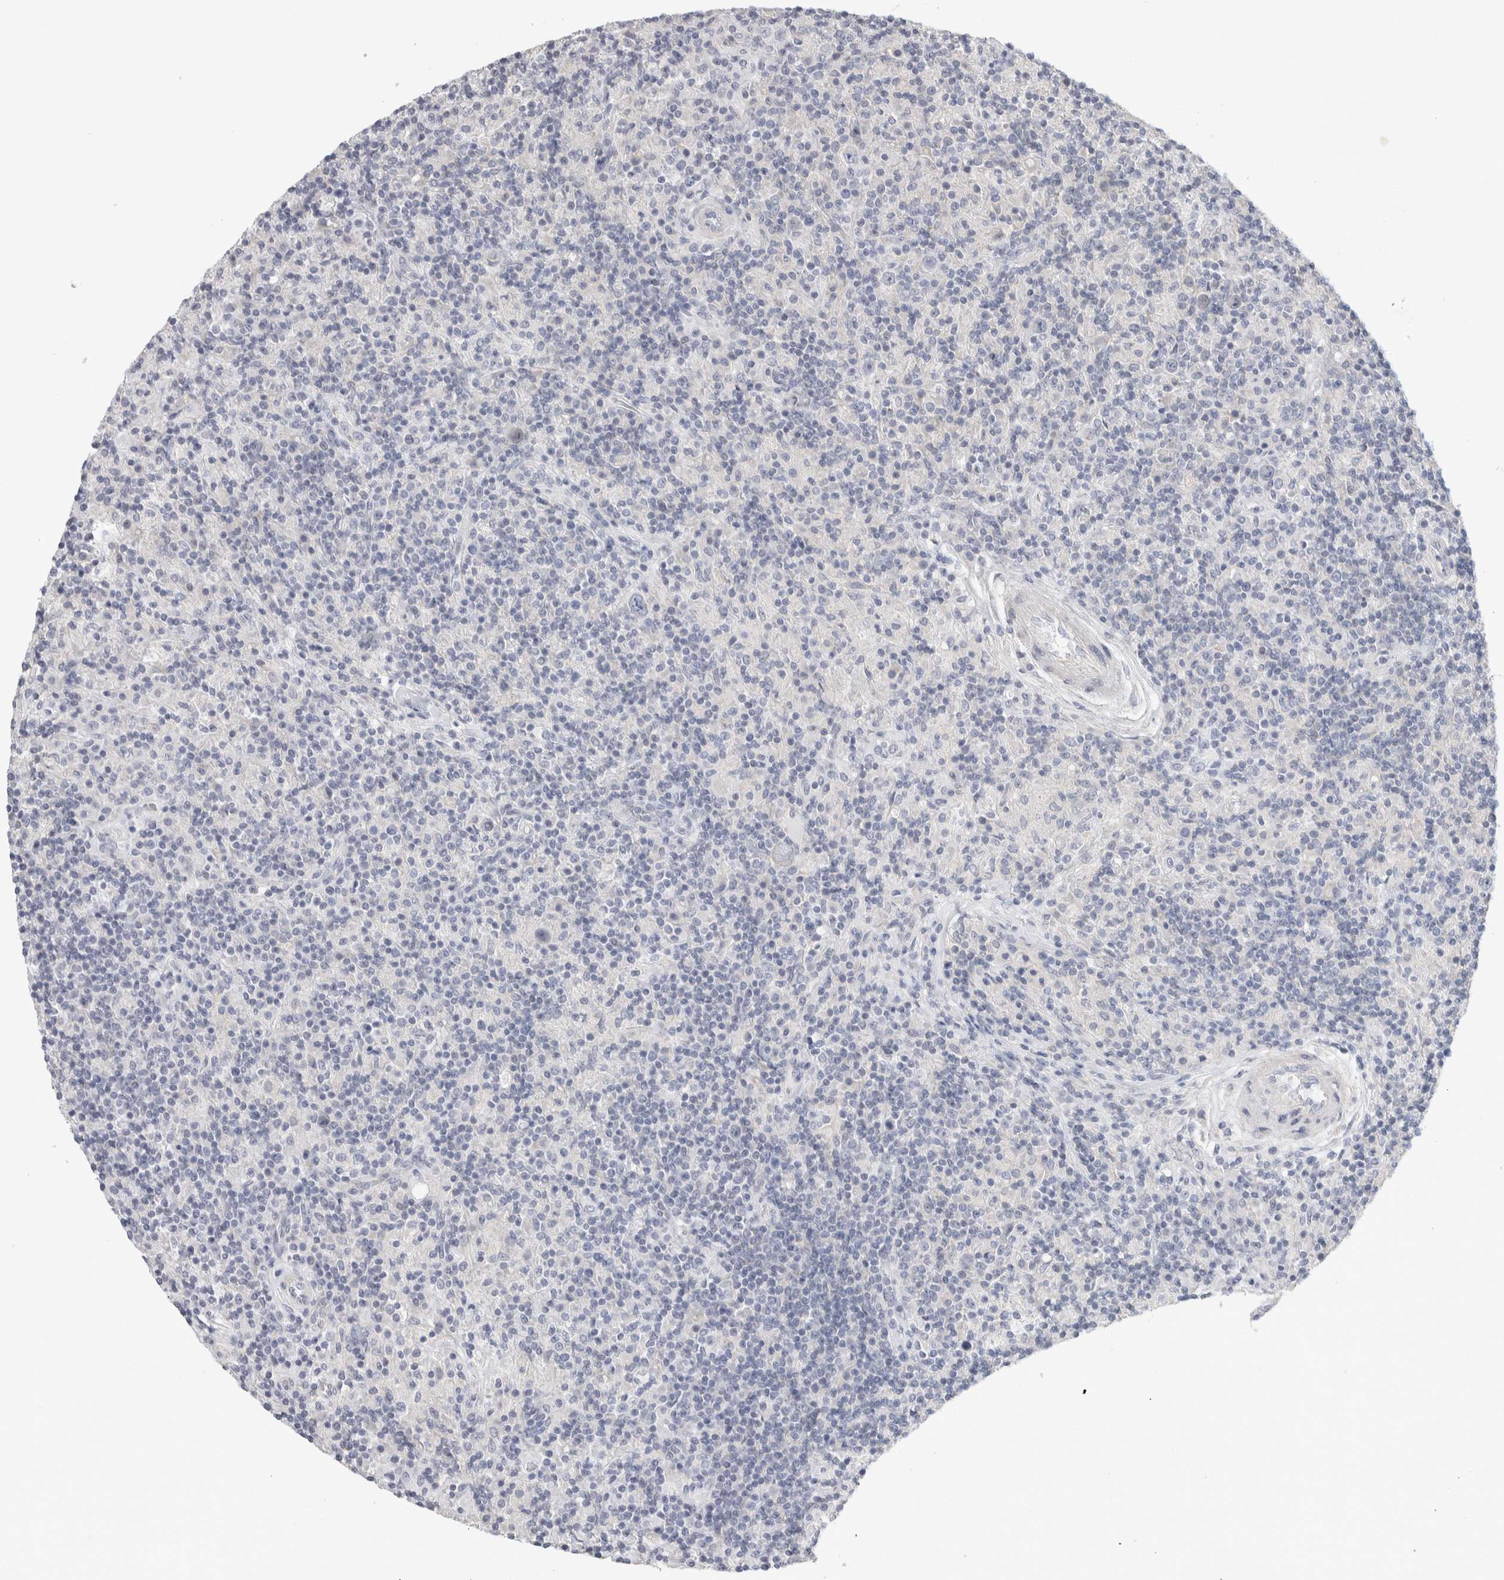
{"staining": {"intensity": "negative", "quantity": "none", "location": "none"}, "tissue": "lymphoma", "cell_type": "Tumor cells", "image_type": "cancer", "snomed": [{"axis": "morphology", "description": "Hodgkin's disease, NOS"}, {"axis": "topography", "description": "Lymph node"}], "caption": "High power microscopy micrograph of an immunohistochemistry photomicrograph of Hodgkin's disease, revealing no significant expression in tumor cells.", "gene": "DCXR", "patient": {"sex": "male", "age": 70}}